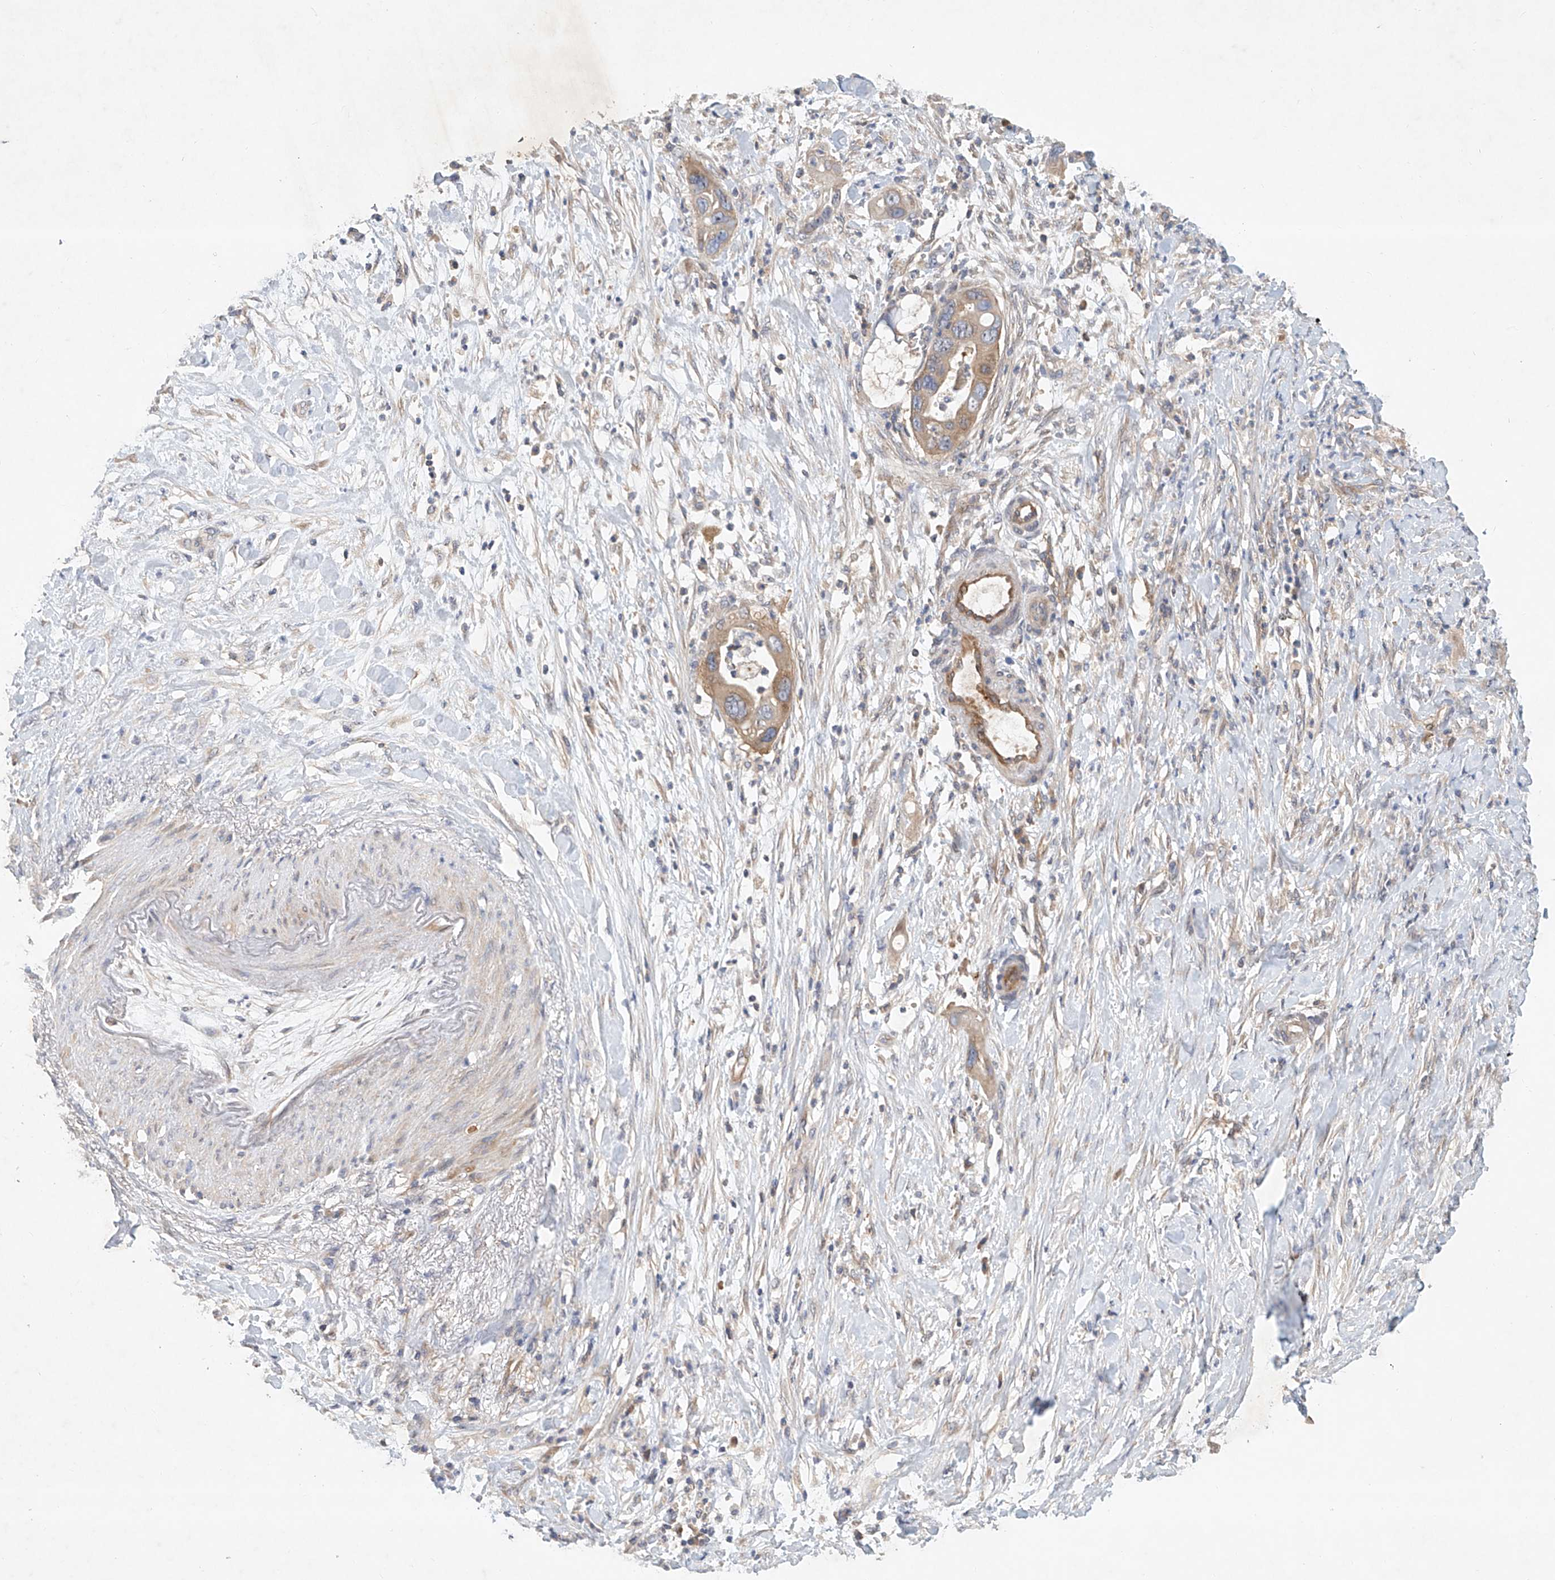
{"staining": {"intensity": "moderate", "quantity": ">75%", "location": "cytoplasmic/membranous"}, "tissue": "pancreatic cancer", "cell_type": "Tumor cells", "image_type": "cancer", "snomed": [{"axis": "morphology", "description": "Adenocarcinoma, NOS"}, {"axis": "topography", "description": "Pancreas"}], "caption": "Moderate cytoplasmic/membranous staining for a protein is seen in approximately >75% of tumor cells of pancreatic cancer using IHC.", "gene": "CARMIL1", "patient": {"sex": "female", "age": 71}}